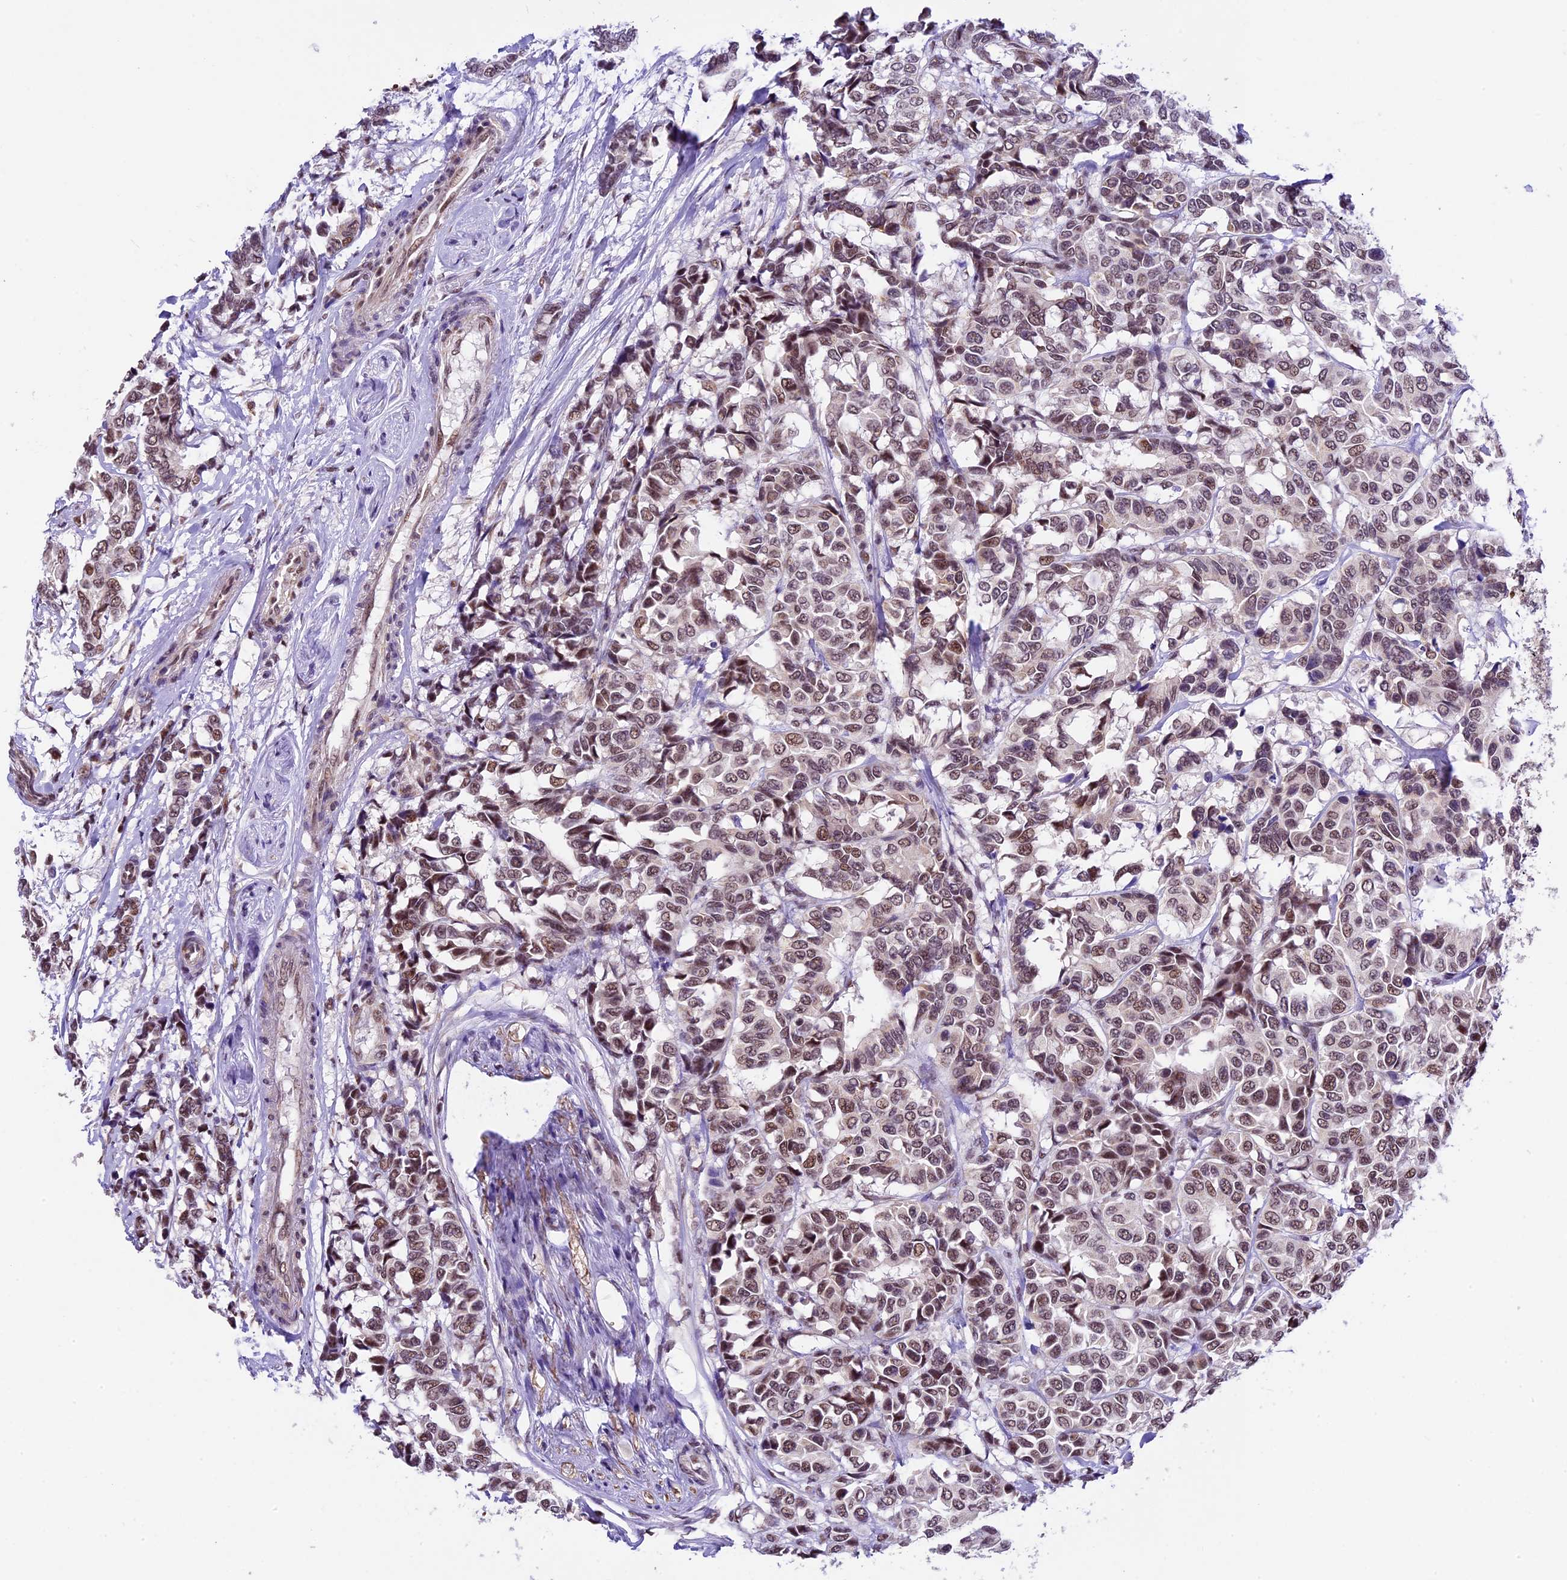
{"staining": {"intensity": "moderate", "quantity": ">75%", "location": "nuclear"}, "tissue": "breast cancer", "cell_type": "Tumor cells", "image_type": "cancer", "snomed": [{"axis": "morphology", "description": "Duct carcinoma"}, {"axis": "topography", "description": "Breast"}], "caption": "IHC staining of invasive ductal carcinoma (breast), which reveals medium levels of moderate nuclear expression in approximately >75% of tumor cells indicating moderate nuclear protein staining. The staining was performed using DAB (3,3'-diaminobenzidine) (brown) for protein detection and nuclei were counterstained in hematoxylin (blue).", "gene": "CARS2", "patient": {"sex": "female", "age": 87}}